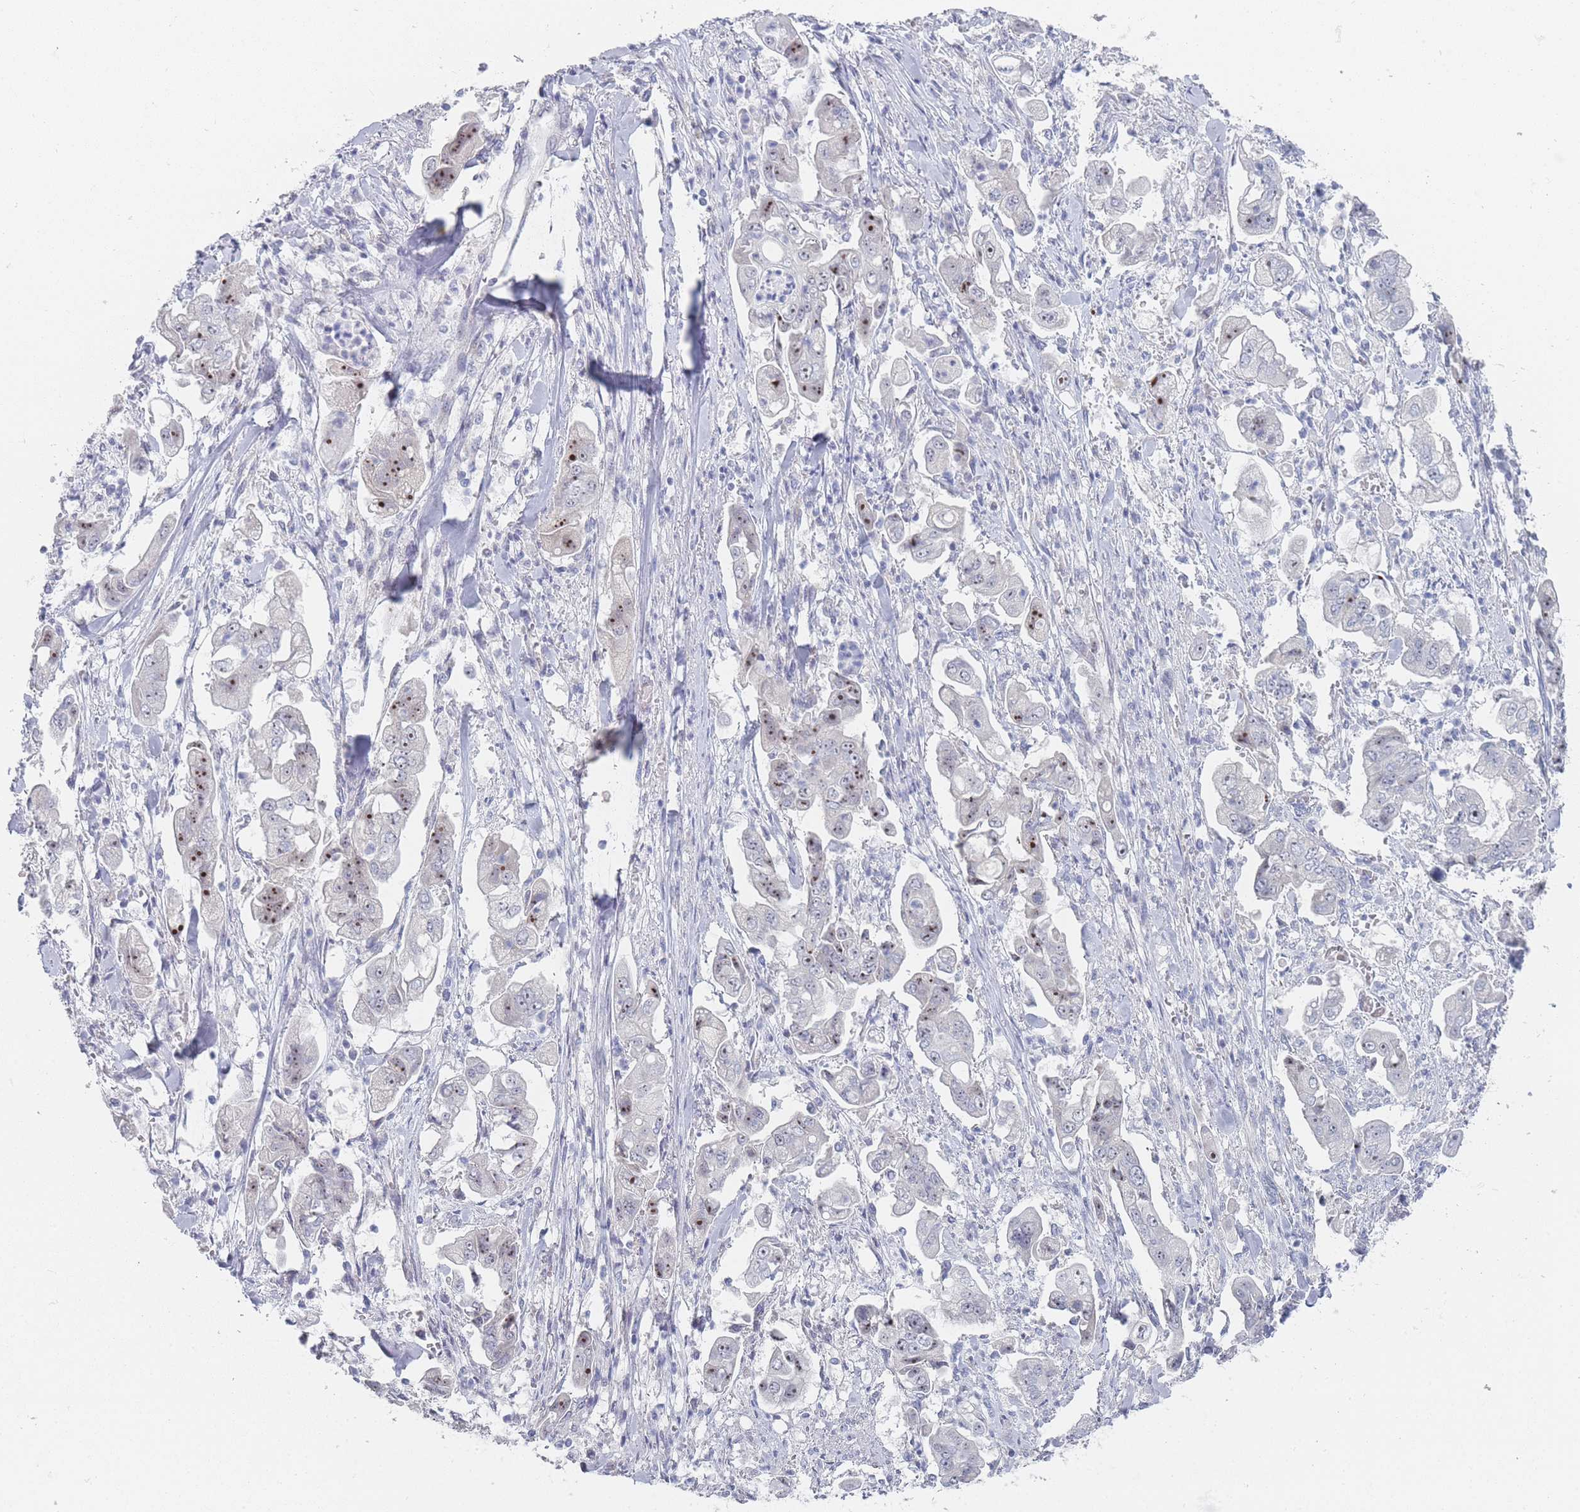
{"staining": {"intensity": "moderate", "quantity": "25%-75%", "location": "nuclear"}, "tissue": "stomach cancer", "cell_type": "Tumor cells", "image_type": "cancer", "snomed": [{"axis": "morphology", "description": "Adenocarcinoma, NOS"}, {"axis": "topography", "description": "Stomach"}], "caption": "DAB (3,3'-diaminobenzidine) immunohistochemical staining of human stomach cancer demonstrates moderate nuclear protein expression in approximately 25%-75% of tumor cells.", "gene": "RNF8", "patient": {"sex": "male", "age": 62}}